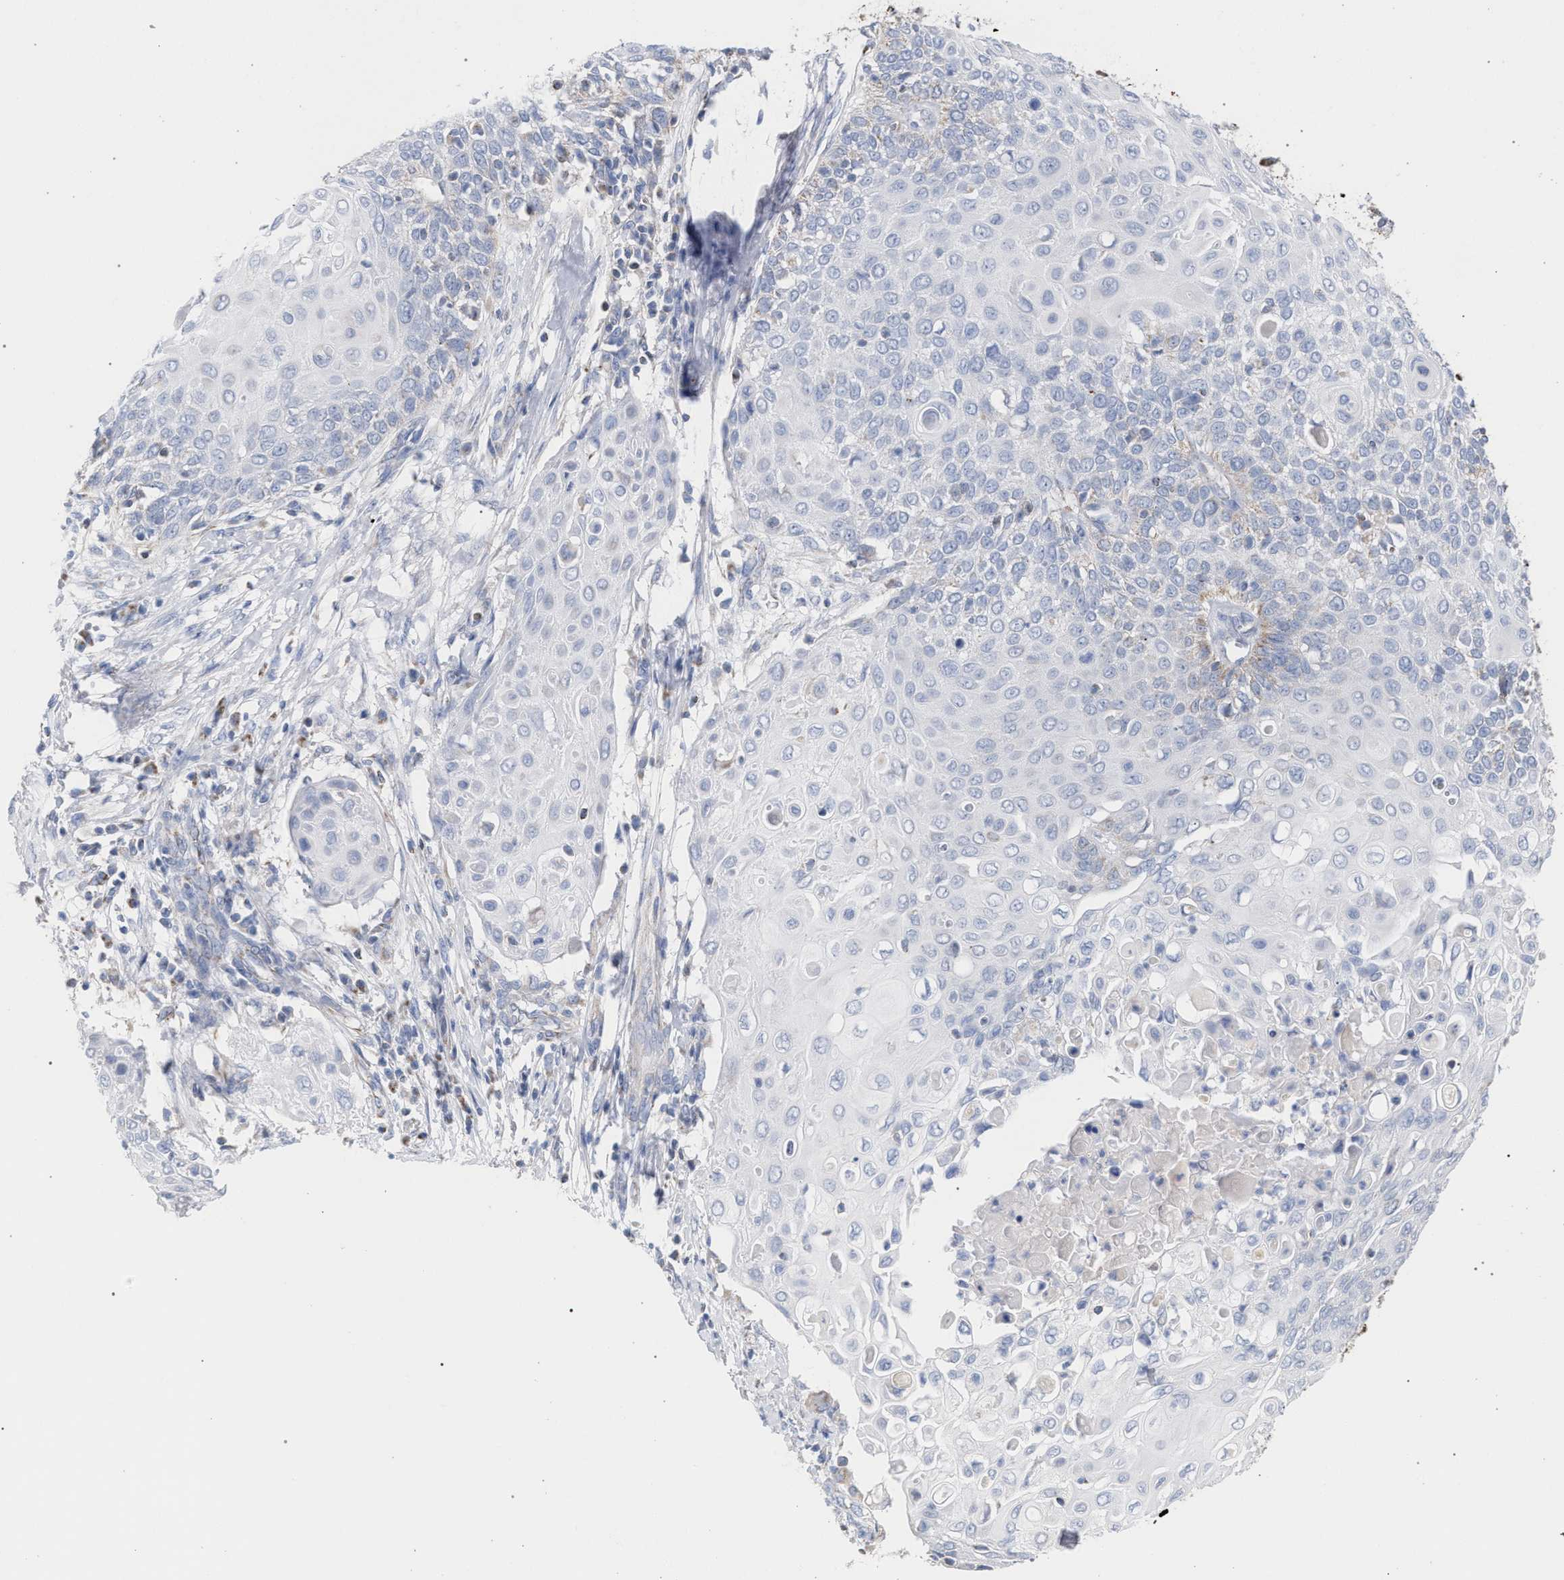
{"staining": {"intensity": "weak", "quantity": "<25%", "location": "cytoplasmic/membranous"}, "tissue": "cervical cancer", "cell_type": "Tumor cells", "image_type": "cancer", "snomed": [{"axis": "morphology", "description": "Squamous cell carcinoma, NOS"}, {"axis": "topography", "description": "Cervix"}], "caption": "An immunohistochemistry (IHC) histopathology image of cervical cancer is shown. There is no staining in tumor cells of cervical cancer. Nuclei are stained in blue.", "gene": "ECI2", "patient": {"sex": "female", "age": 39}}